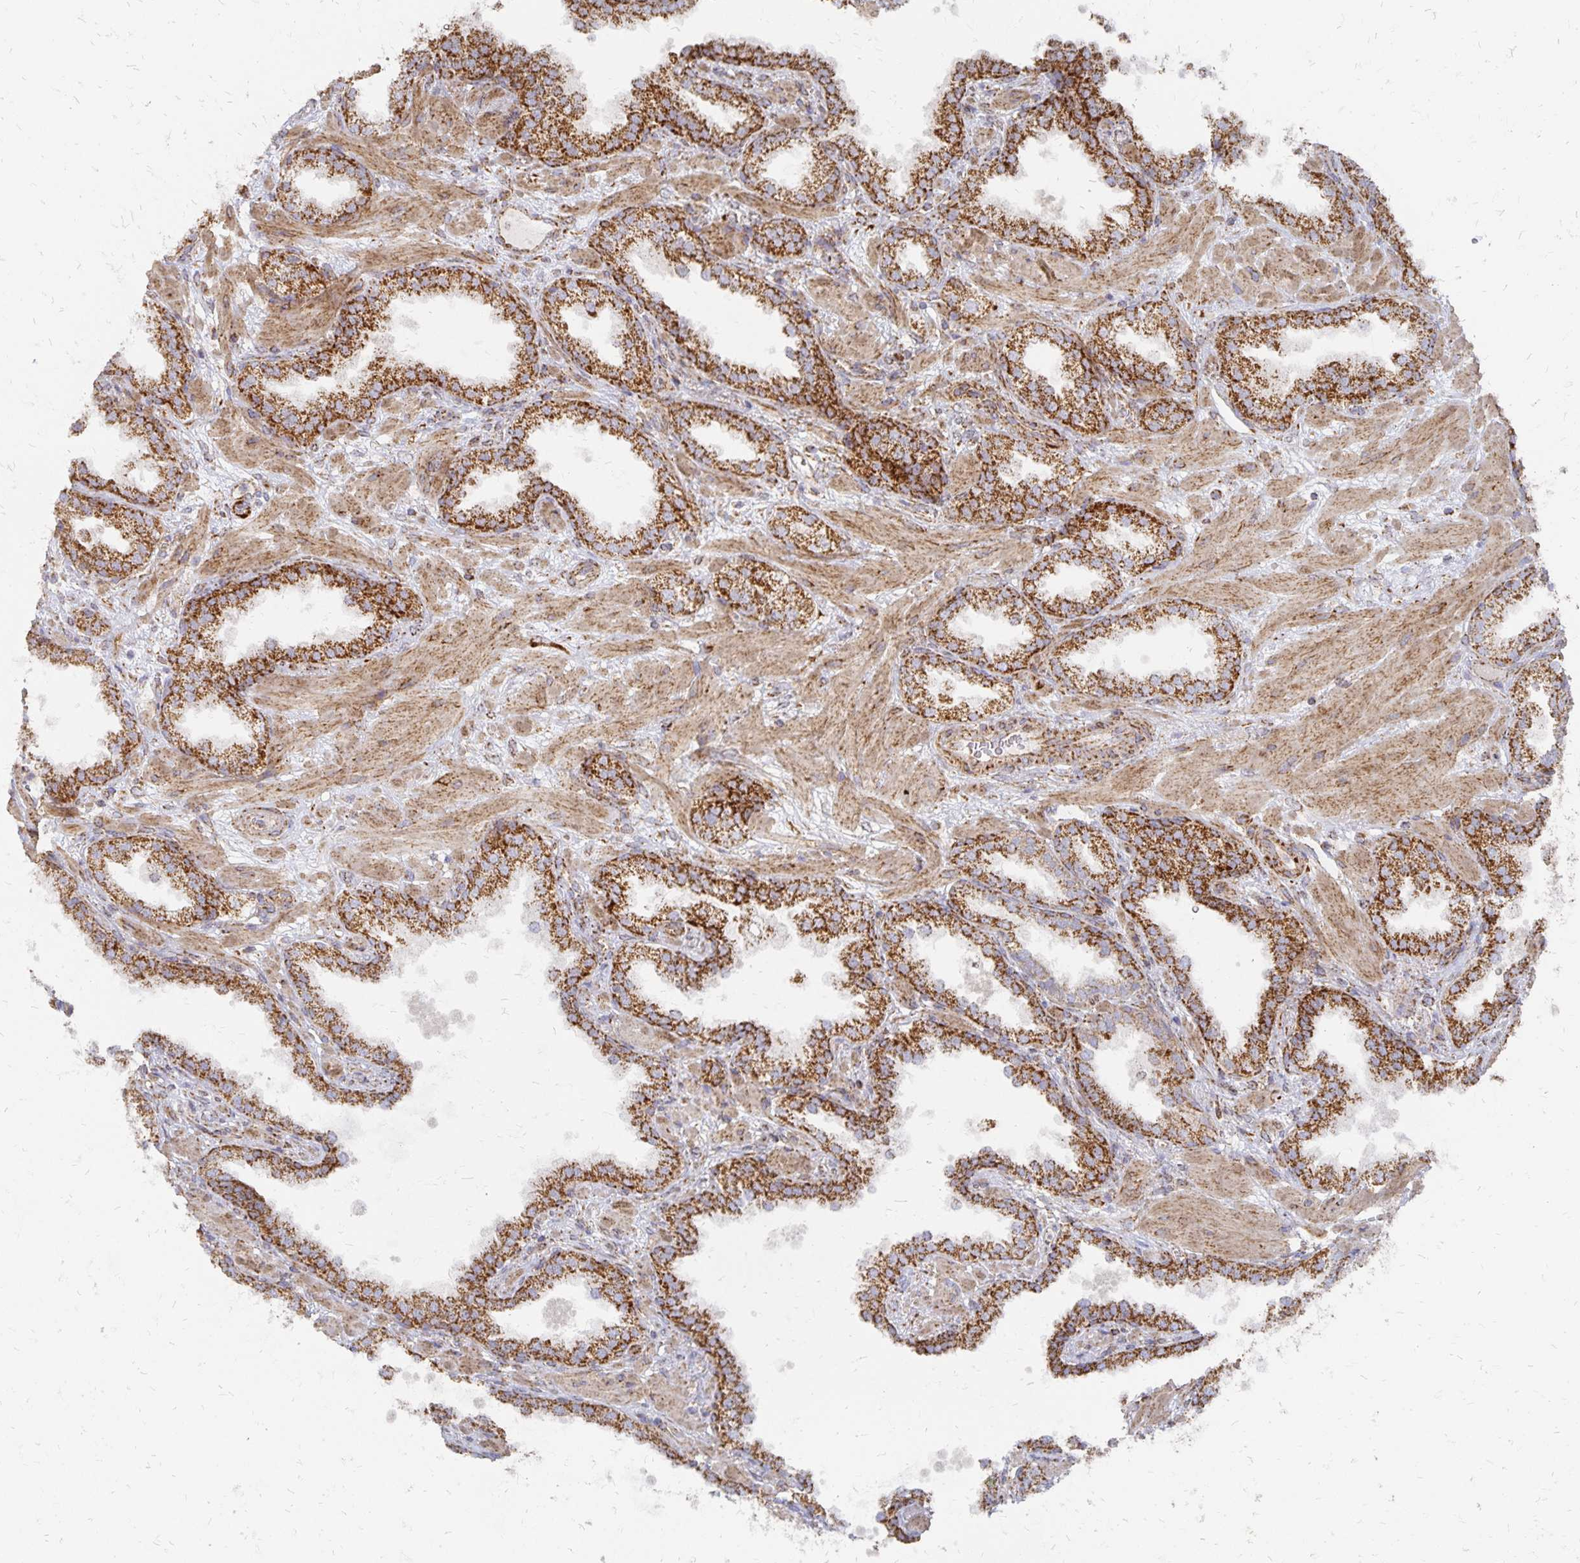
{"staining": {"intensity": "strong", "quantity": ">75%", "location": "cytoplasmic/membranous"}, "tissue": "prostate cancer", "cell_type": "Tumor cells", "image_type": "cancer", "snomed": [{"axis": "morphology", "description": "Adenocarcinoma, High grade"}, {"axis": "topography", "description": "Prostate"}], "caption": "The immunohistochemical stain highlights strong cytoplasmic/membranous staining in tumor cells of prostate cancer (high-grade adenocarcinoma) tissue.", "gene": "STOML2", "patient": {"sex": "male", "age": 60}}